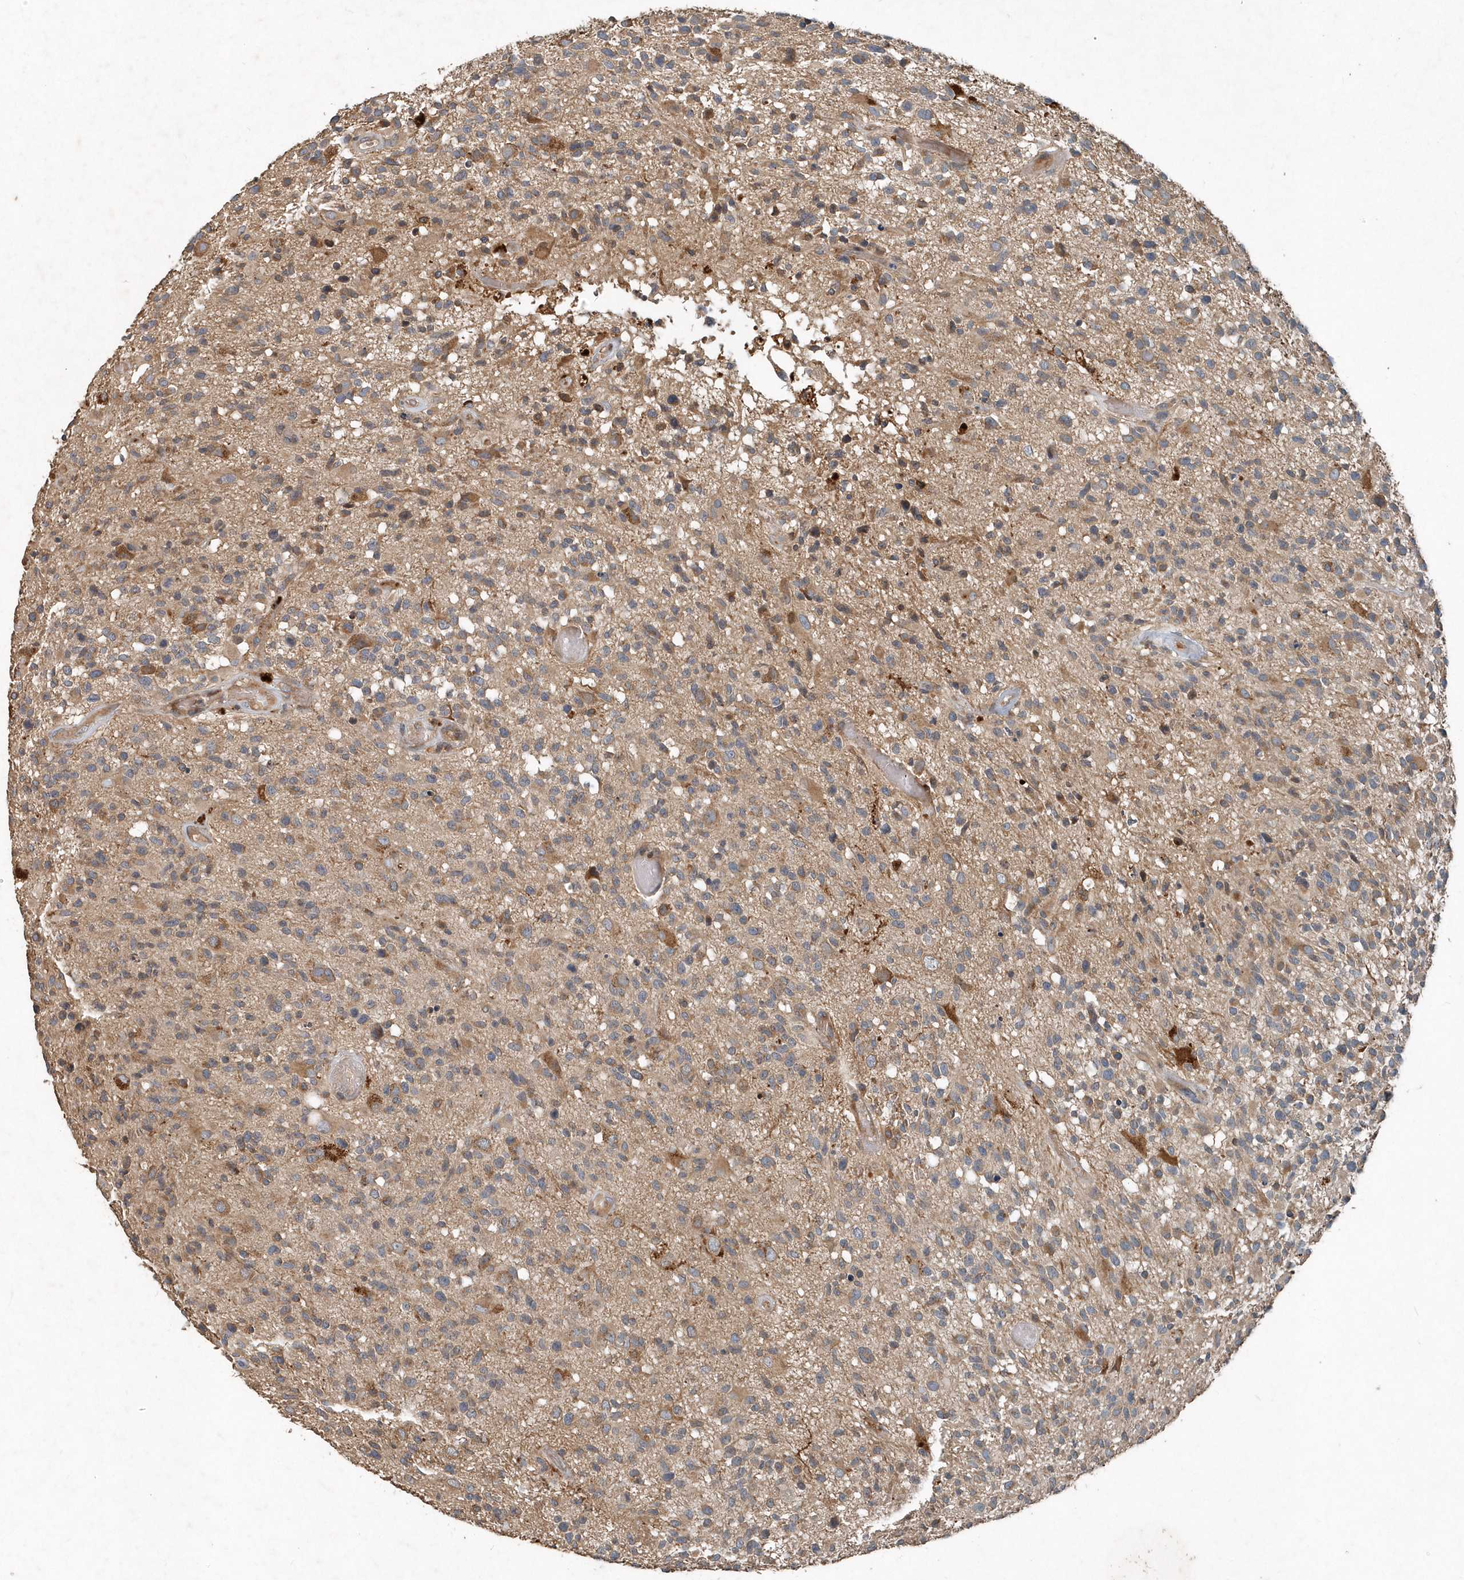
{"staining": {"intensity": "moderate", "quantity": "25%-75%", "location": "cytoplasmic/membranous"}, "tissue": "glioma", "cell_type": "Tumor cells", "image_type": "cancer", "snomed": [{"axis": "morphology", "description": "Glioma, malignant, High grade"}, {"axis": "morphology", "description": "Glioblastoma, NOS"}, {"axis": "topography", "description": "Brain"}], "caption": "Tumor cells show moderate cytoplasmic/membranous expression in about 25%-75% of cells in high-grade glioma (malignant).", "gene": "SCFD2", "patient": {"sex": "male", "age": 60}}